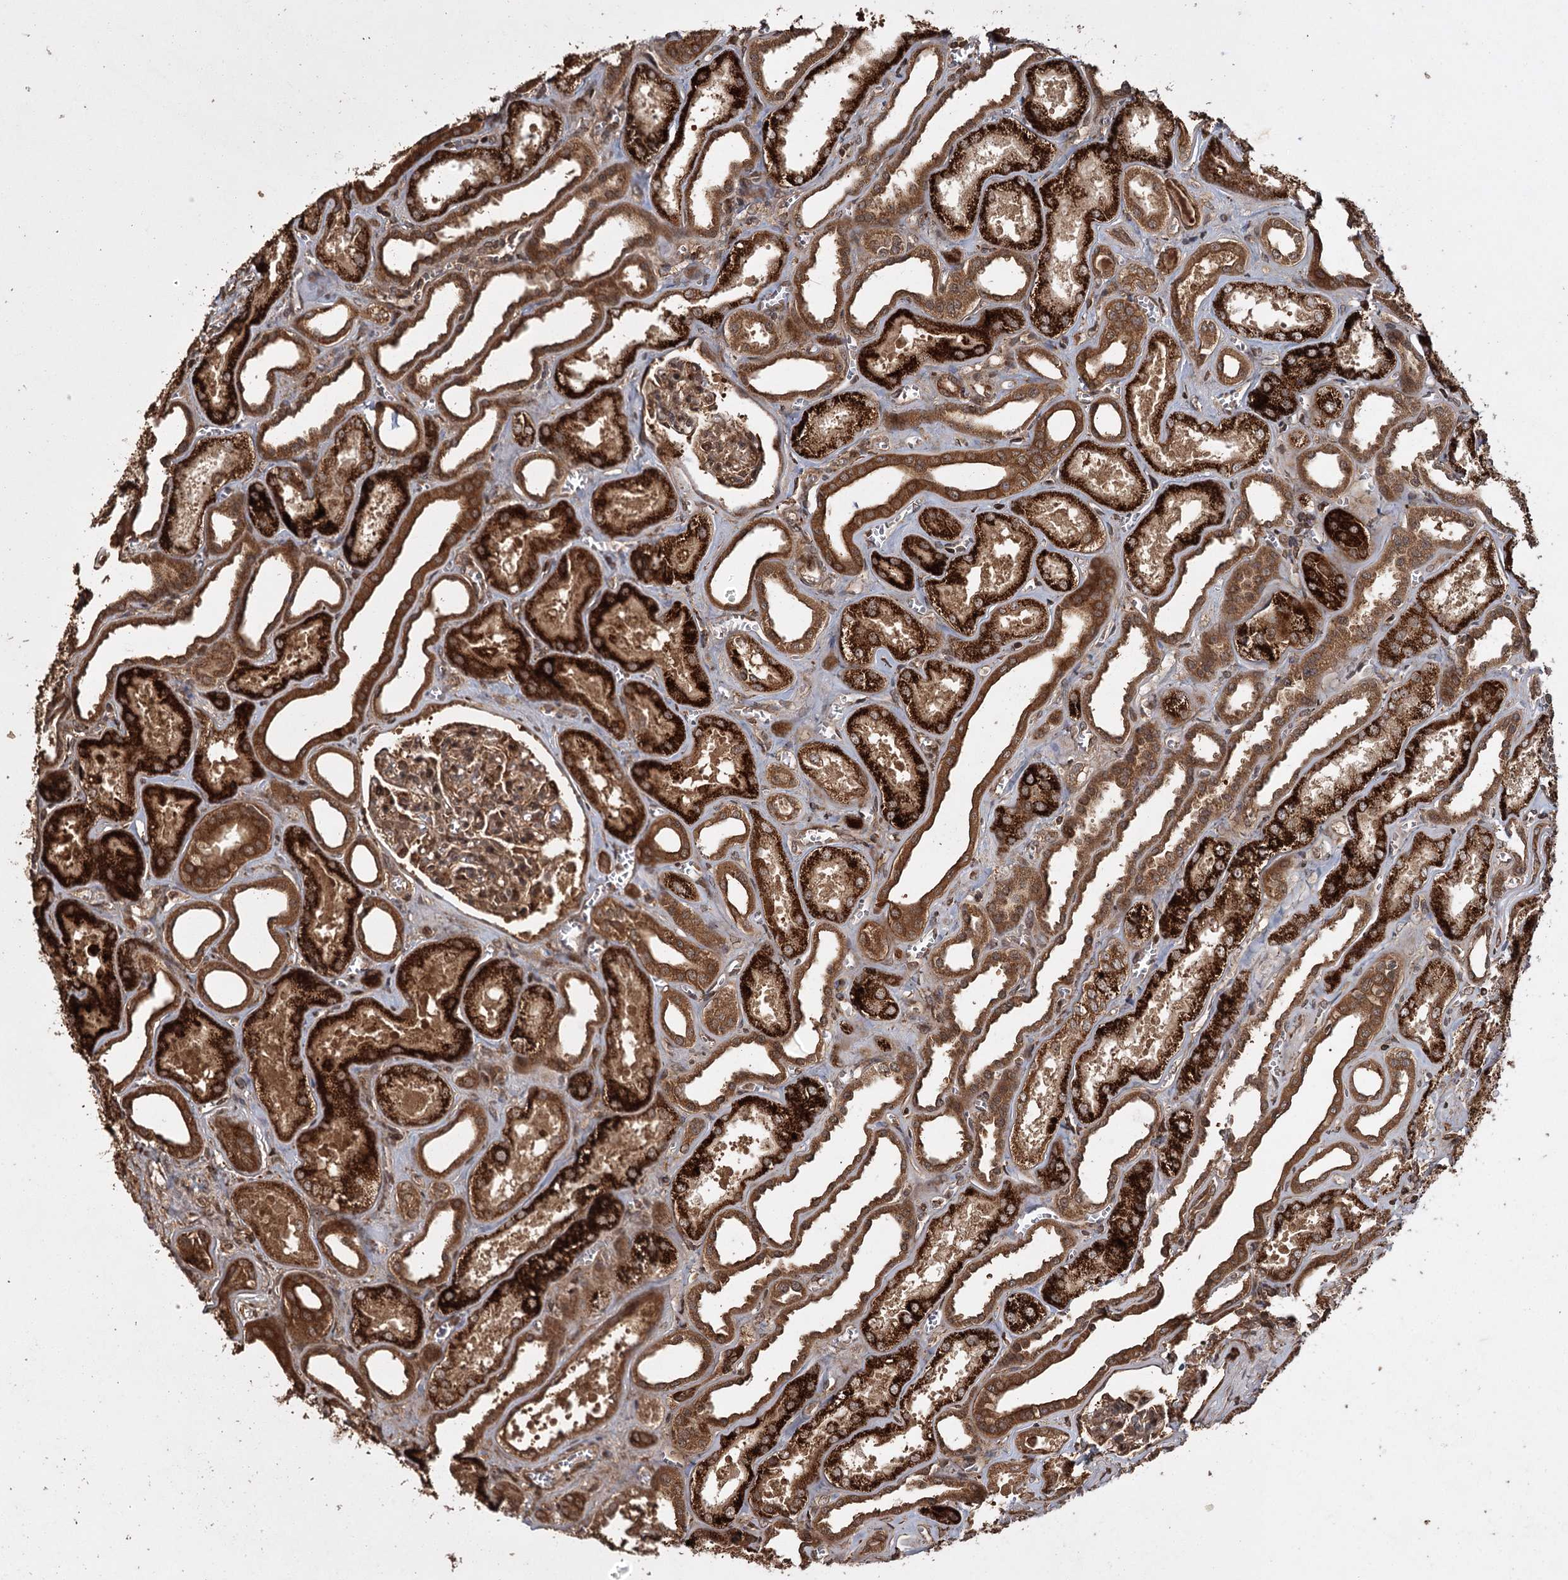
{"staining": {"intensity": "strong", "quantity": ">75%", "location": "cytoplasmic/membranous"}, "tissue": "kidney", "cell_type": "Cells in glomeruli", "image_type": "normal", "snomed": [{"axis": "morphology", "description": "Normal tissue, NOS"}, {"axis": "morphology", "description": "Adenocarcinoma, NOS"}, {"axis": "topography", "description": "Kidney"}], "caption": "This image displays immunohistochemistry (IHC) staining of normal kidney, with high strong cytoplasmic/membranous positivity in about >75% of cells in glomeruli.", "gene": "RPAP3", "patient": {"sex": "female", "age": 68}}